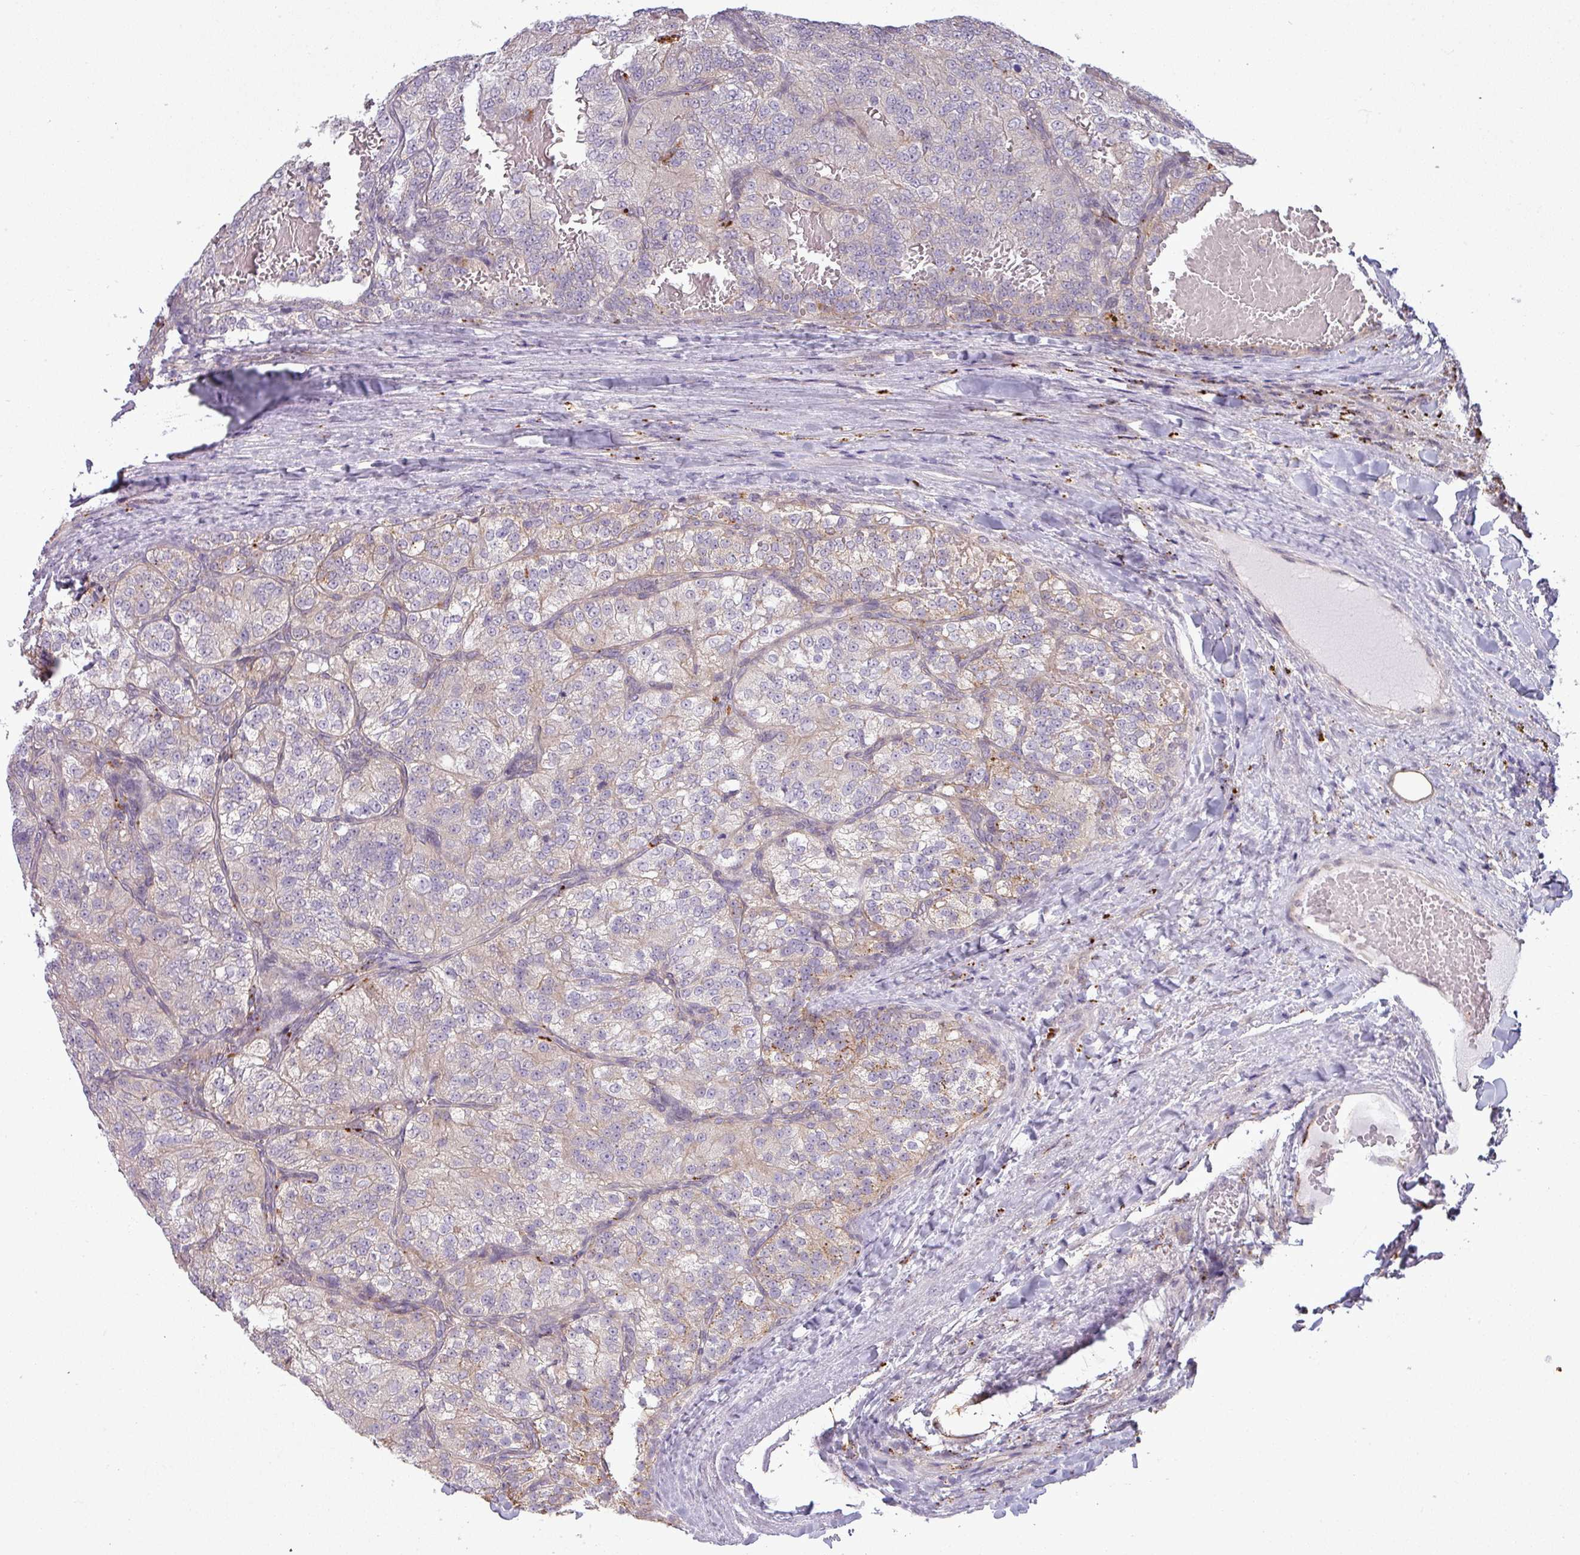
{"staining": {"intensity": "weak", "quantity": "<25%", "location": "cytoplasmic/membranous"}, "tissue": "renal cancer", "cell_type": "Tumor cells", "image_type": "cancer", "snomed": [{"axis": "morphology", "description": "Adenocarcinoma, NOS"}, {"axis": "topography", "description": "Kidney"}], "caption": "This is an immunohistochemistry (IHC) image of renal adenocarcinoma. There is no staining in tumor cells.", "gene": "CCDC144A", "patient": {"sex": "female", "age": 63}}